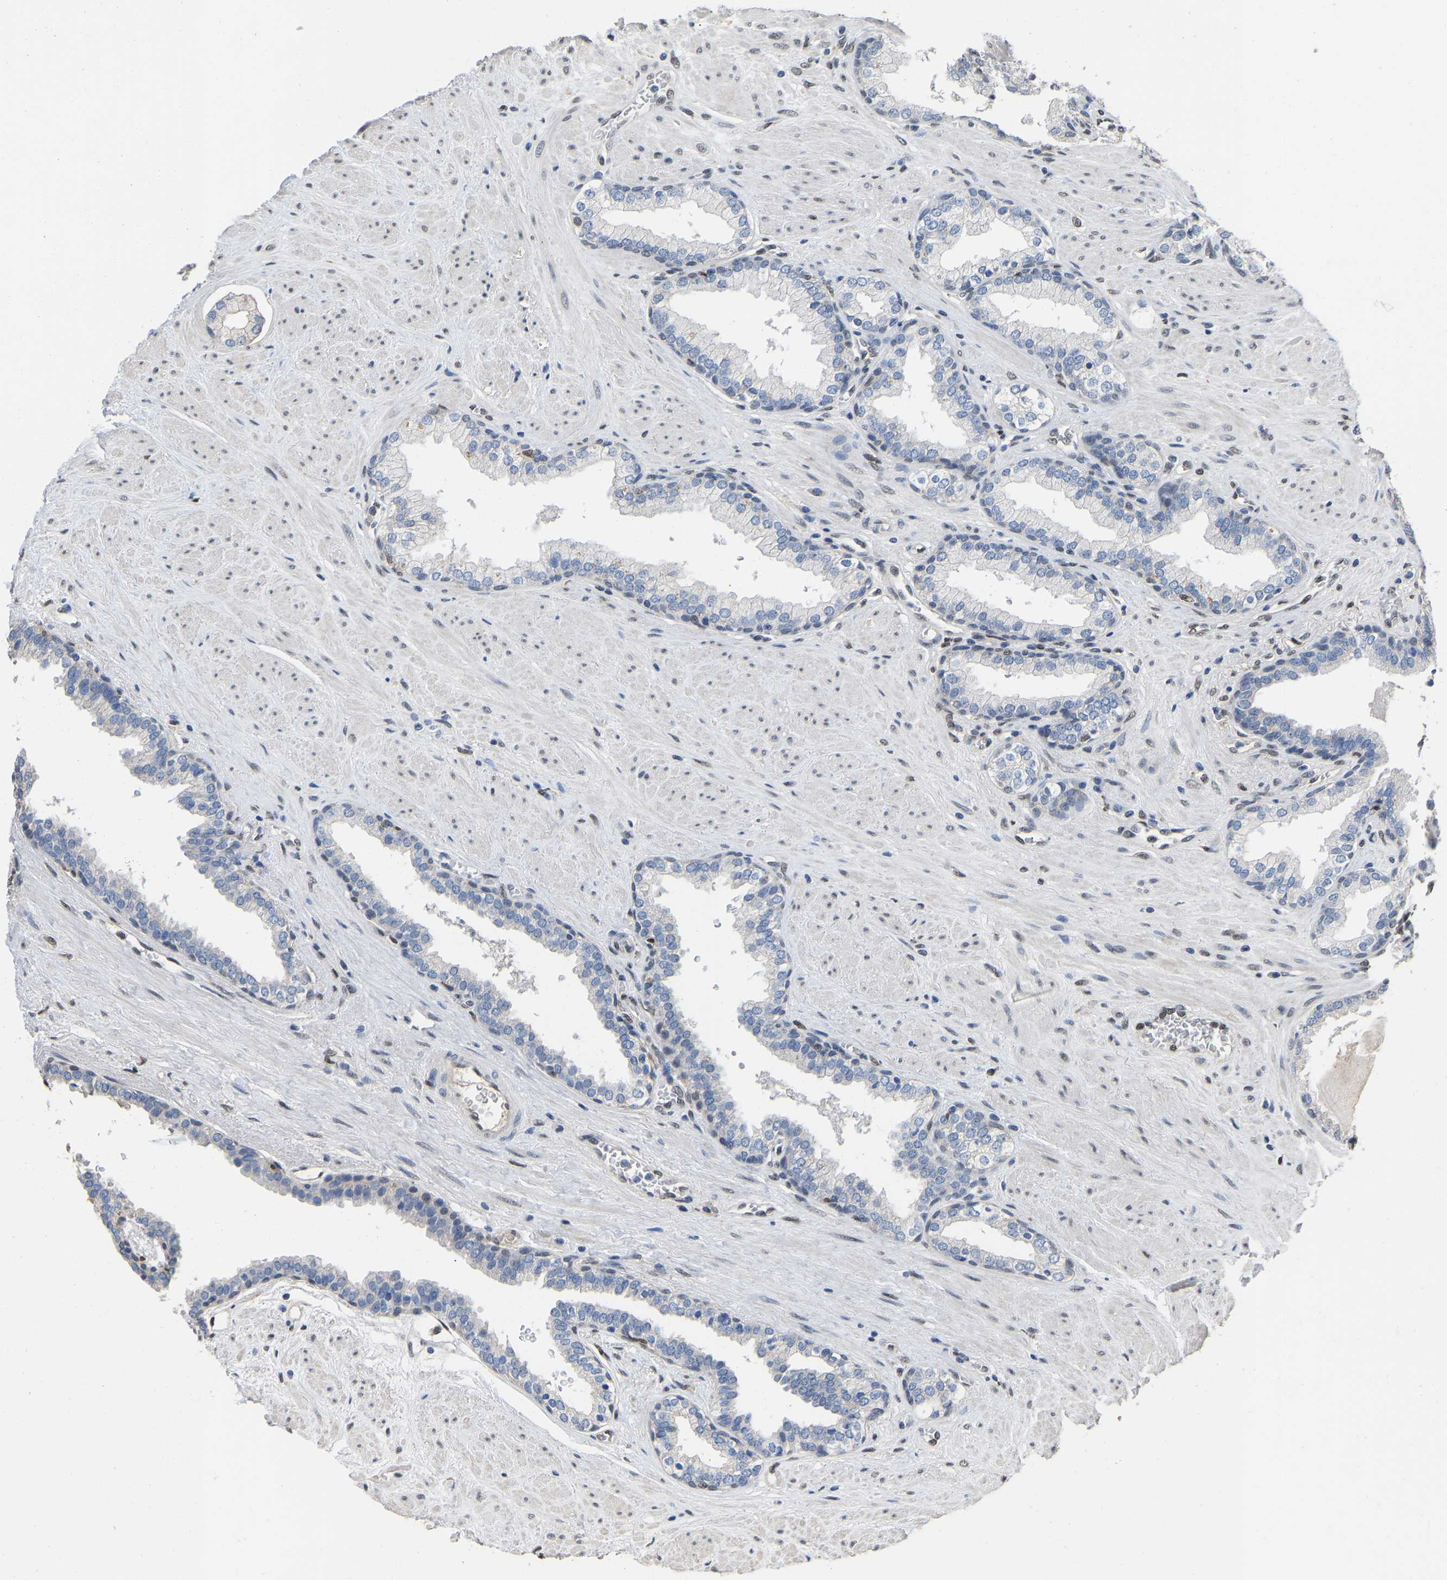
{"staining": {"intensity": "moderate", "quantity": "<25%", "location": "nuclear"}, "tissue": "prostate", "cell_type": "Glandular cells", "image_type": "normal", "snomed": [{"axis": "morphology", "description": "Normal tissue, NOS"}, {"axis": "topography", "description": "Prostate"}], "caption": "This is a micrograph of immunohistochemistry staining of benign prostate, which shows moderate staining in the nuclear of glandular cells.", "gene": "QKI", "patient": {"sex": "male", "age": 51}}